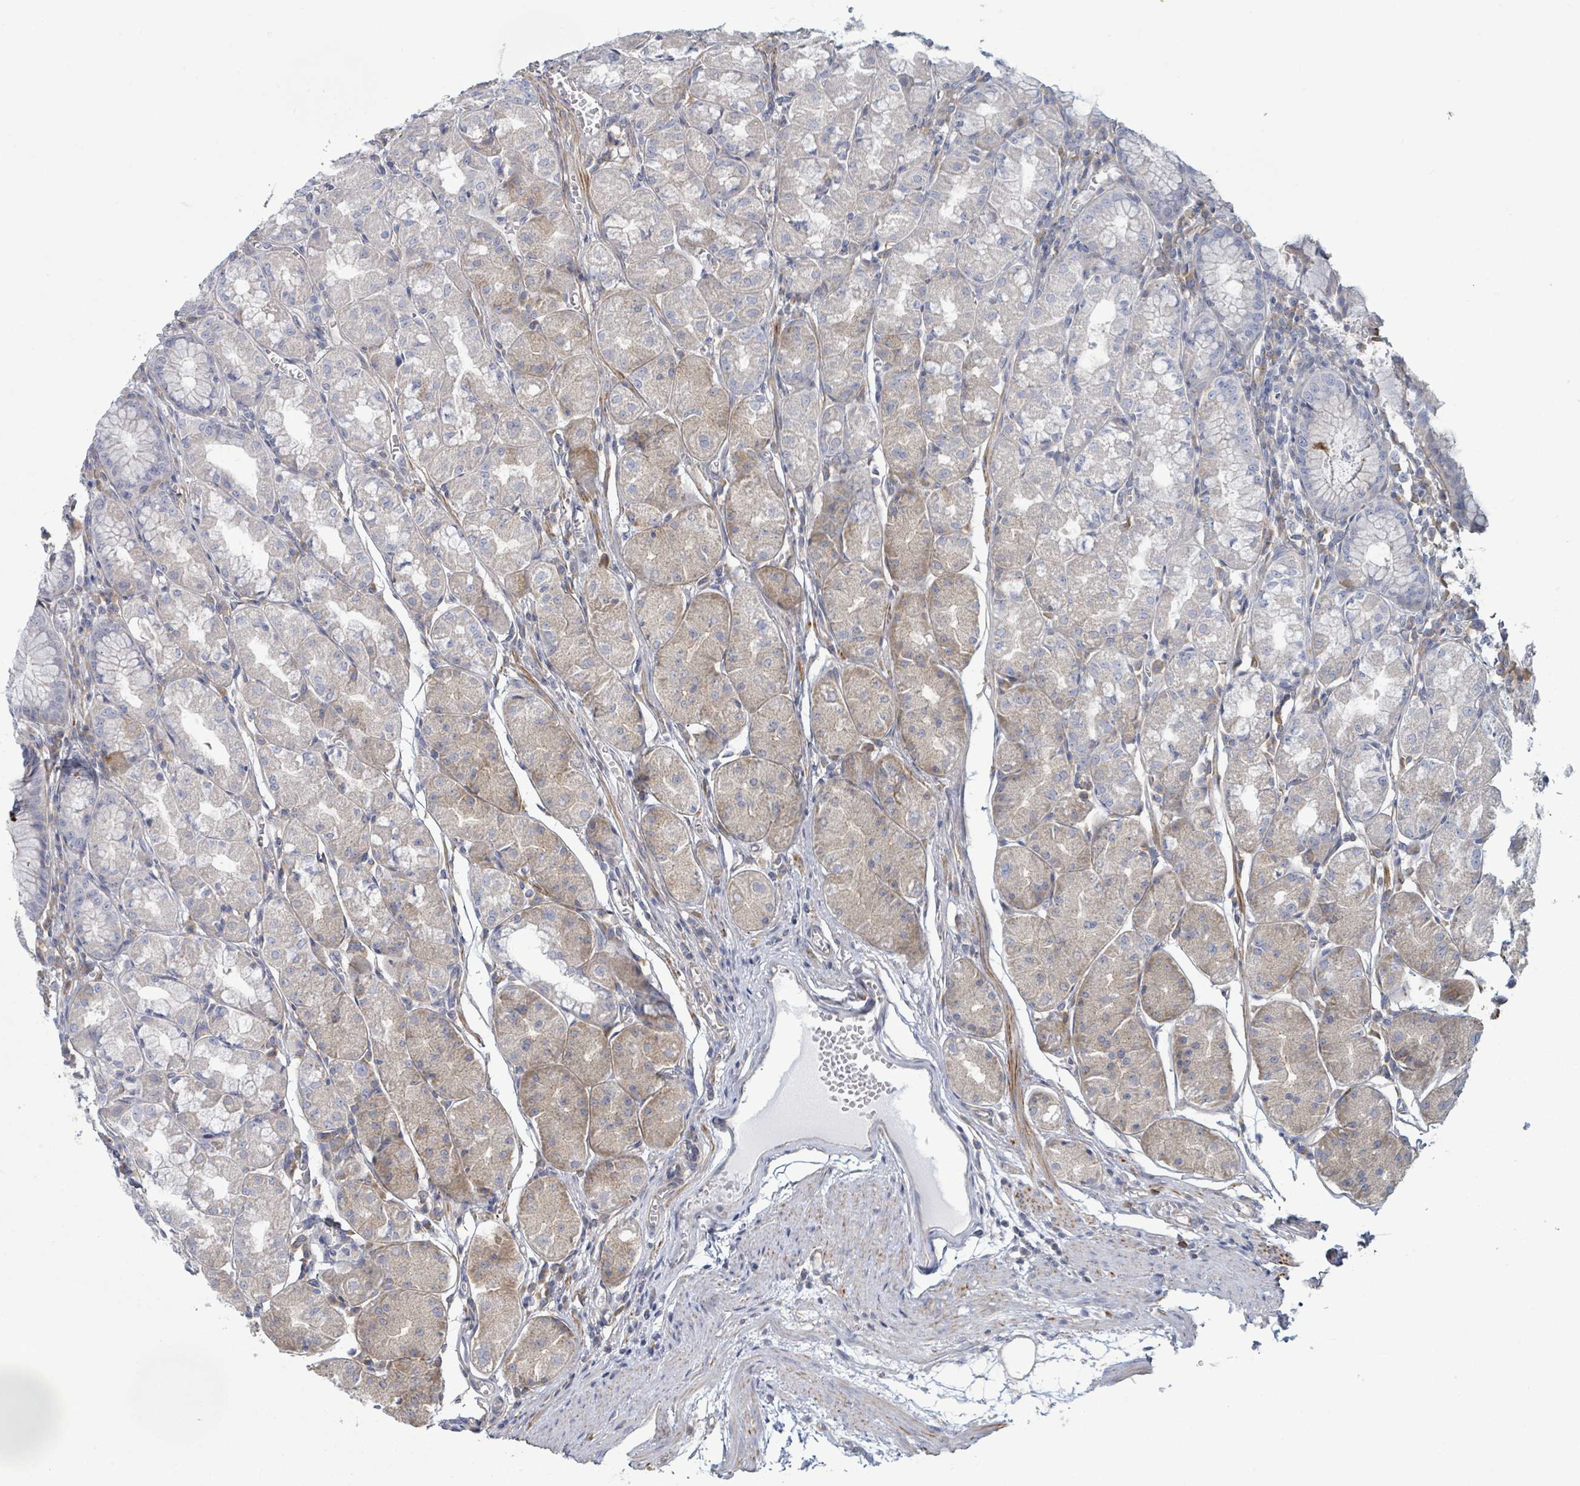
{"staining": {"intensity": "weak", "quantity": "<25%", "location": "cytoplasmic/membranous"}, "tissue": "stomach", "cell_type": "Glandular cells", "image_type": "normal", "snomed": [{"axis": "morphology", "description": "Normal tissue, NOS"}, {"axis": "topography", "description": "Stomach"}], "caption": "Photomicrograph shows no significant protein expression in glandular cells of normal stomach. The staining was performed using DAB (3,3'-diaminobenzidine) to visualize the protein expression in brown, while the nuclei were stained in blue with hematoxylin (Magnification: 20x).", "gene": "COL13A1", "patient": {"sex": "male", "age": 55}}